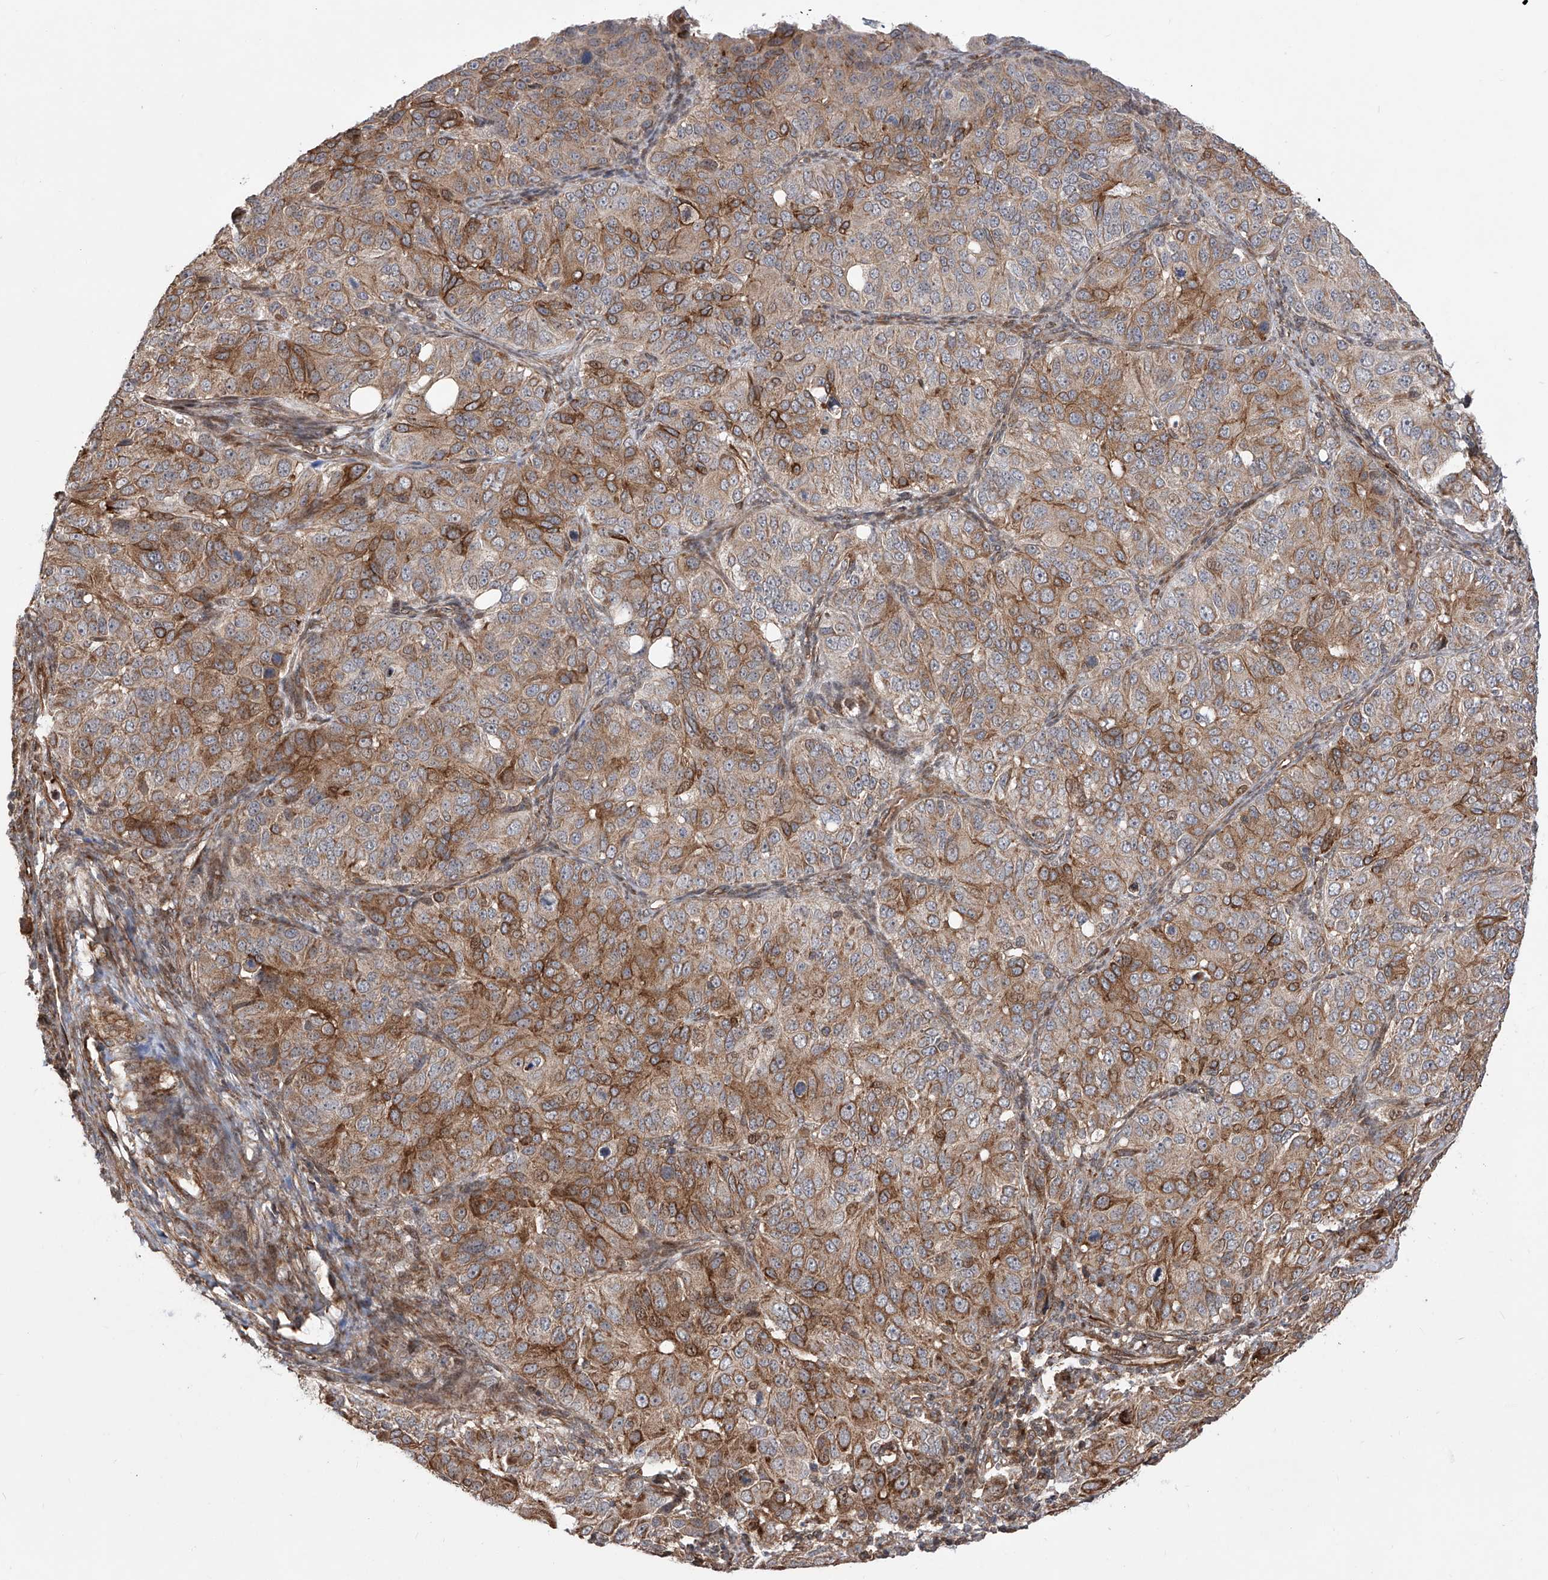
{"staining": {"intensity": "moderate", "quantity": "25%-75%", "location": "cytoplasmic/membranous"}, "tissue": "ovarian cancer", "cell_type": "Tumor cells", "image_type": "cancer", "snomed": [{"axis": "morphology", "description": "Carcinoma, endometroid"}, {"axis": "topography", "description": "Ovary"}], "caption": "Protein positivity by immunohistochemistry demonstrates moderate cytoplasmic/membranous positivity in approximately 25%-75% of tumor cells in ovarian cancer.", "gene": "APAF1", "patient": {"sex": "female", "age": 51}}